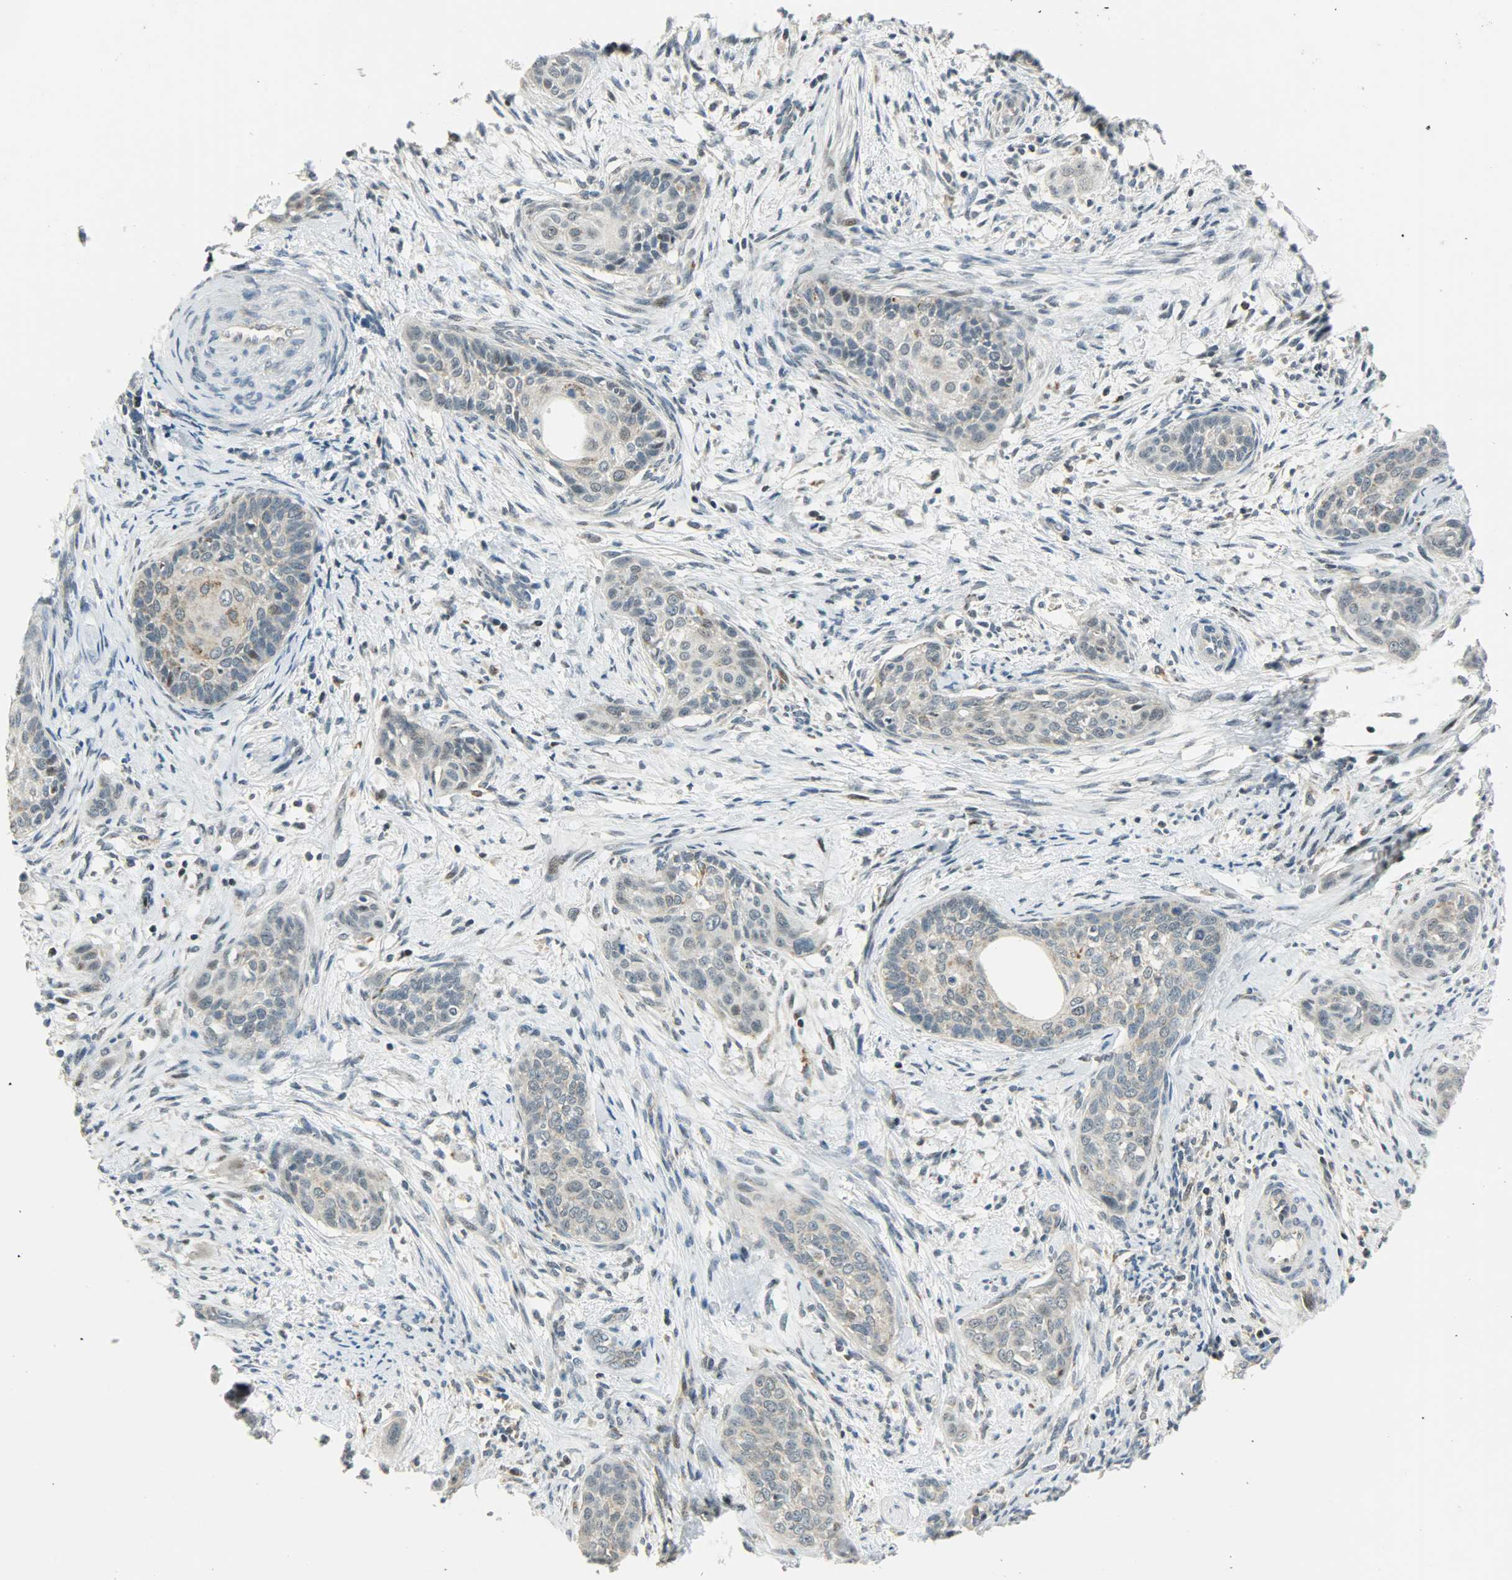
{"staining": {"intensity": "weak", "quantity": "<25%", "location": "cytoplasmic/membranous"}, "tissue": "cervical cancer", "cell_type": "Tumor cells", "image_type": "cancer", "snomed": [{"axis": "morphology", "description": "Squamous cell carcinoma, NOS"}, {"axis": "topography", "description": "Cervix"}], "caption": "The histopathology image shows no significant expression in tumor cells of squamous cell carcinoma (cervical).", "gene": "IL15", "patient": {"sex": "female", "age": 33}}